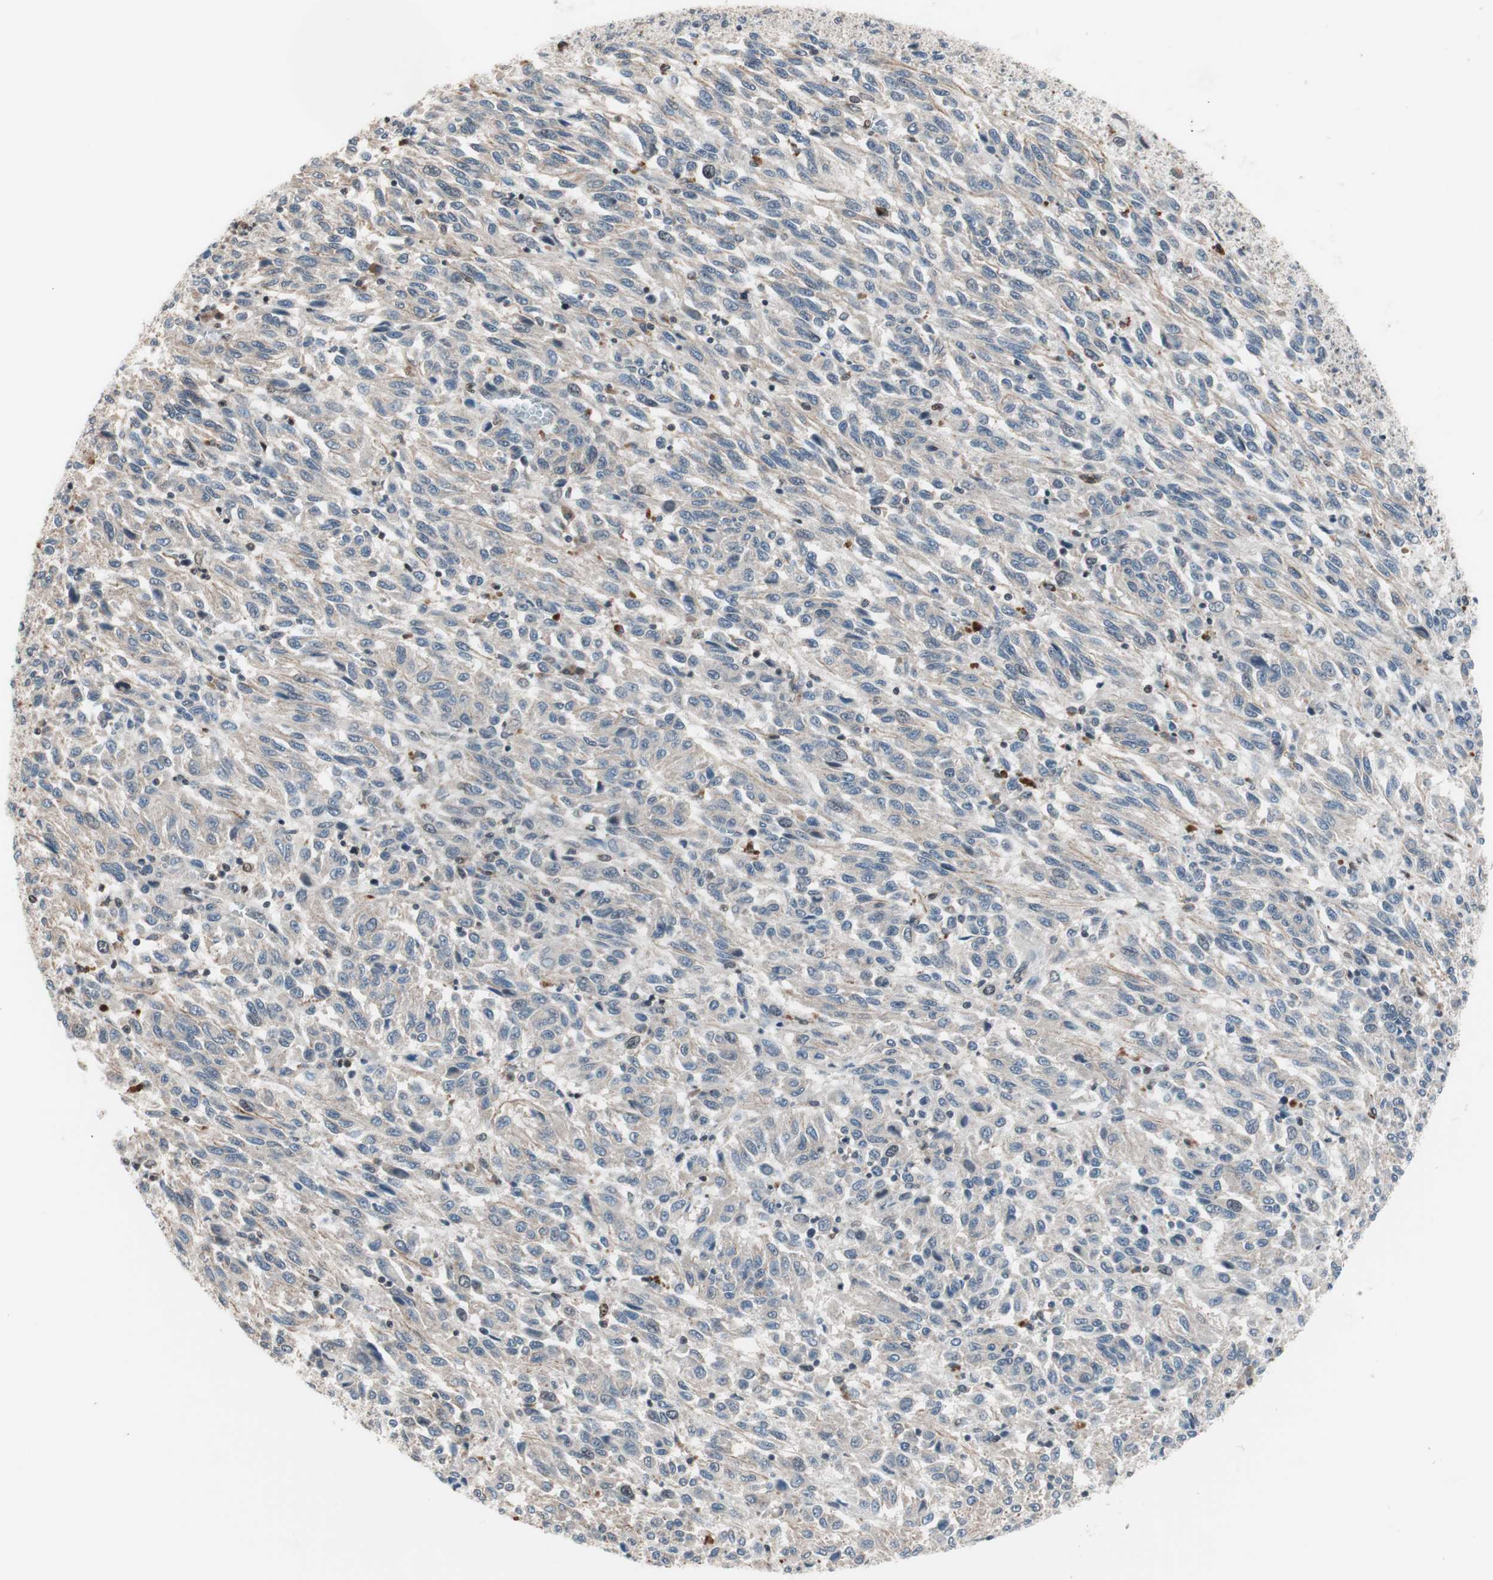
{"staining": {"intensity": "negative", "quantity": "none", "location": "none"}, "tissue": "melanoma", "cell_type": "Tumor cells", "image_type": "cancer", "snomed": [{"axis": "morphology", "description": "Malignant melanoma, Metastatic site"}, {"axis": "topography", "description": "Lung"}], "caption": "Human melanoma stained for a protein using IHC reveals no positivity in tumor cells.", "gene": "POLH", "patient": {"sex": "male", "age": 64}}